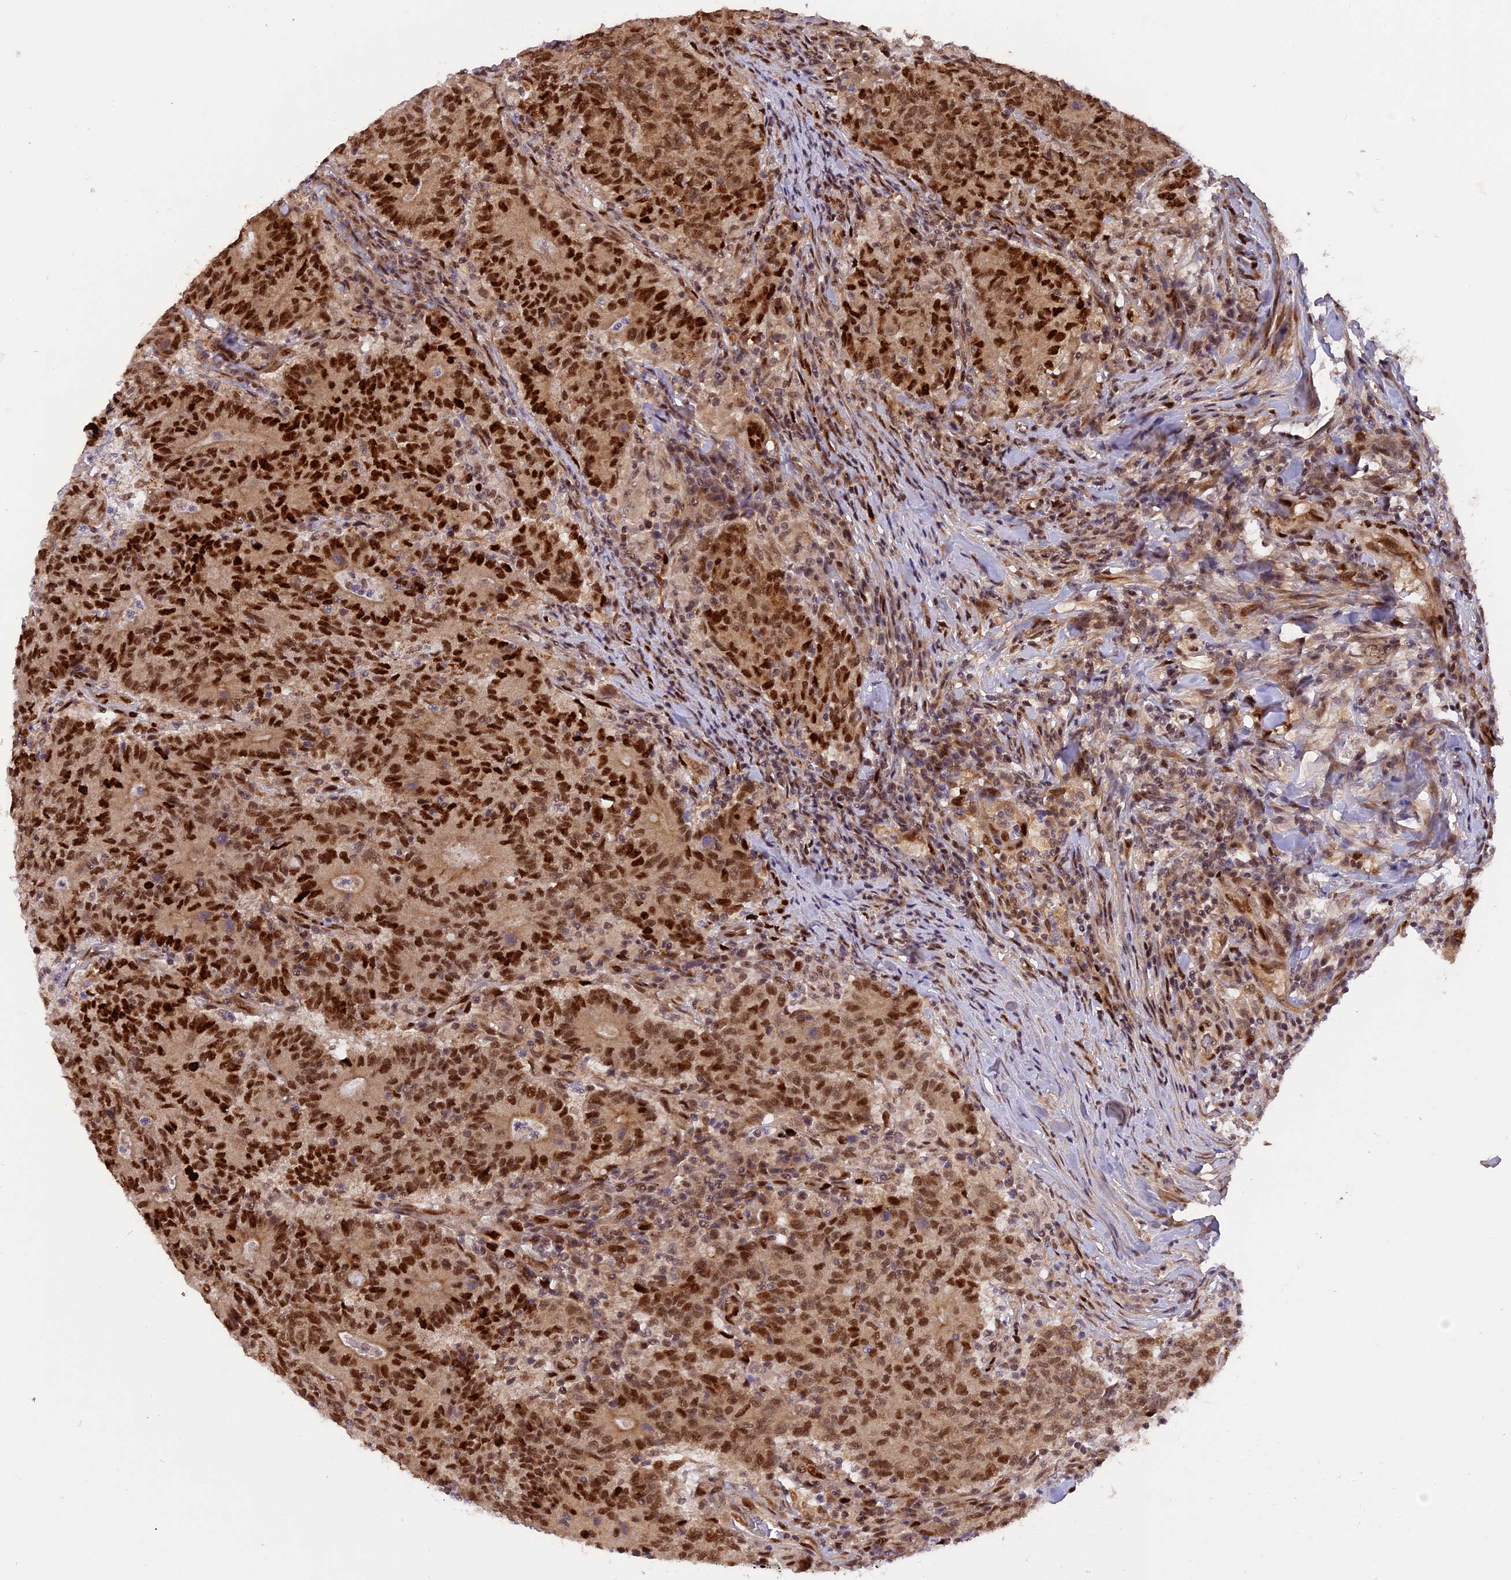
{"staining": {"intensity": "strong", "quantity": ">75%", "location": "nuclear"}, "tissue": "colorectal cancer", "cell_type": "Tumor cells", "image_type": "cancer", "snomed": [{"axis": "morphology", "description": "Adenocarcinoma, NOS"}, {"axis": "topography", "description": "Colon"}], "caption": "Adenocarcinoma (colorectal) stained for a protein (brown) demonstrates strong nuclear positive expression in about >75% of tumor cells.", "gene": "MICALL1", "patient": {"sex": "female", "age": 75}}